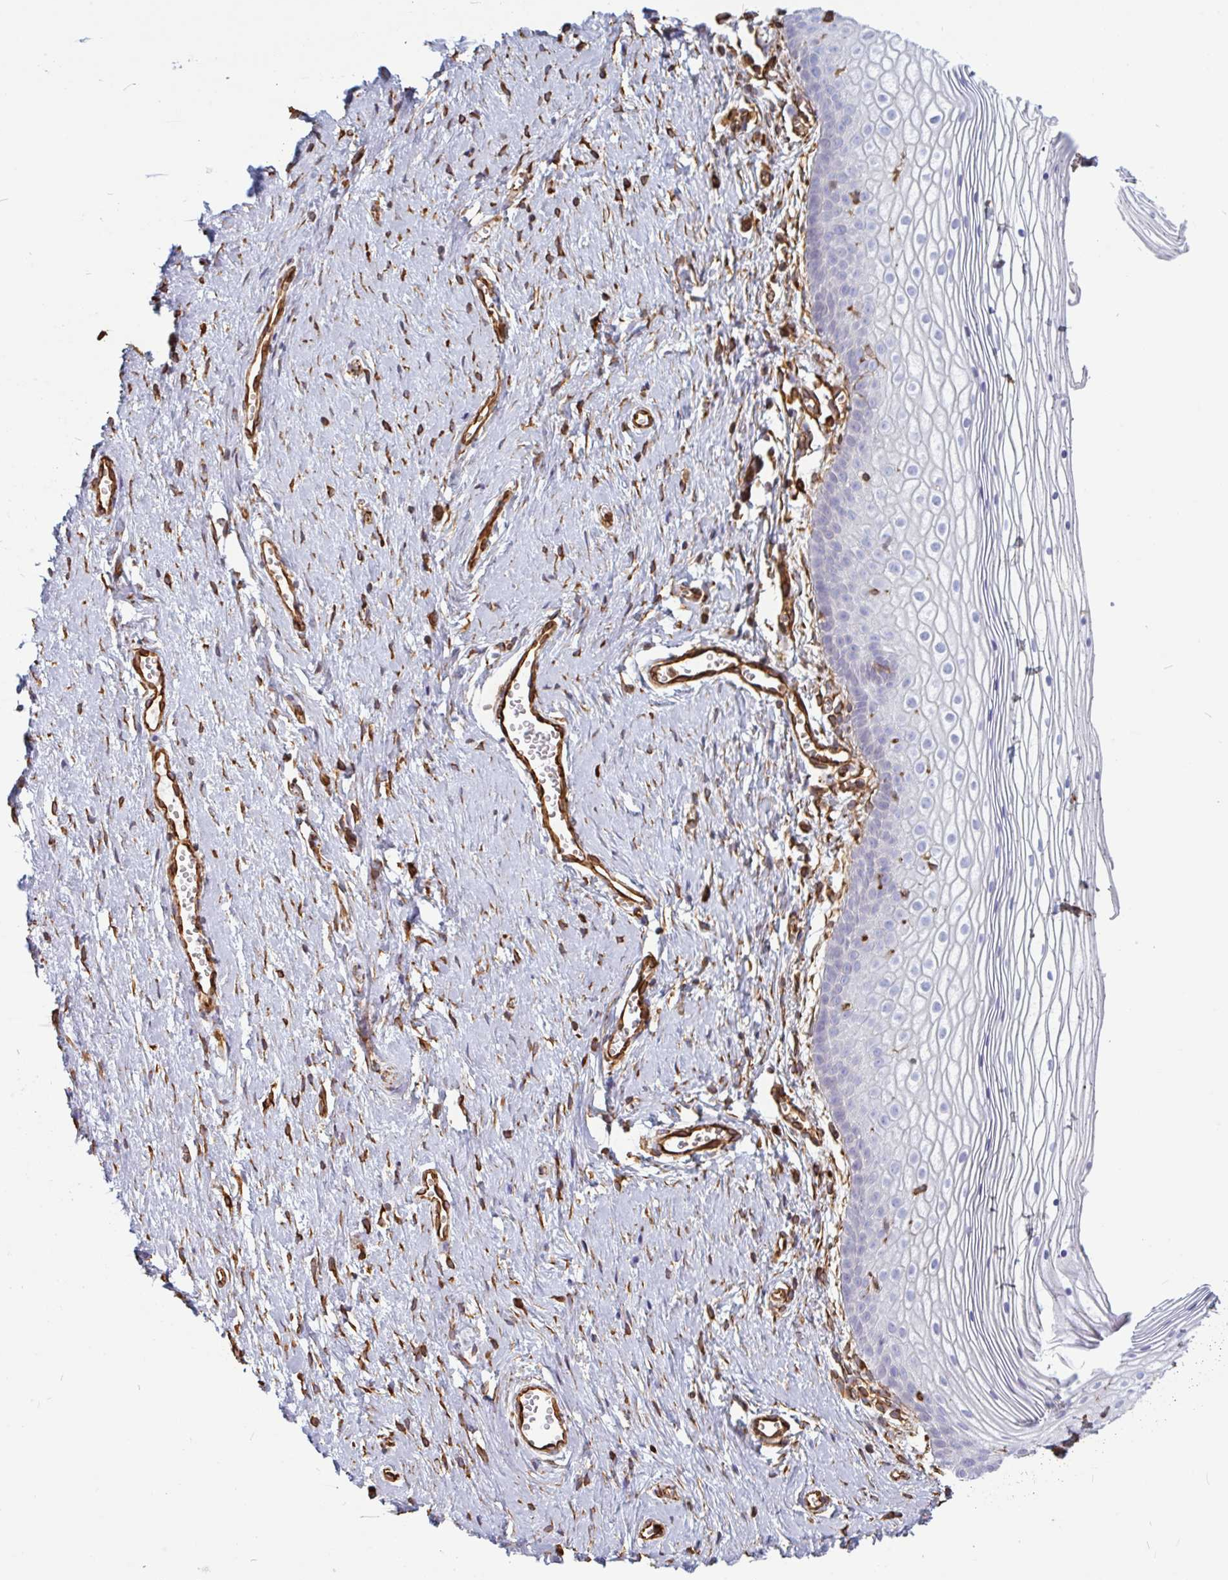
{"staining": {"intensity": "negative", "quantity": "none", "location": "none"}, "tissue": "vagina", "cell_type": "Squamous epithelial cells", "image_type": "normal", "snomed": [{"axis": "morphology", "description": "Normal tissue, NOS"}, {"axis": "topography", "description": "Vagina"}], "caption": "There is no significant staining in squamous epithelial cells of vagina.", "gene": "PPFIA1", "patient": {"sex": "female", "age": 56}}